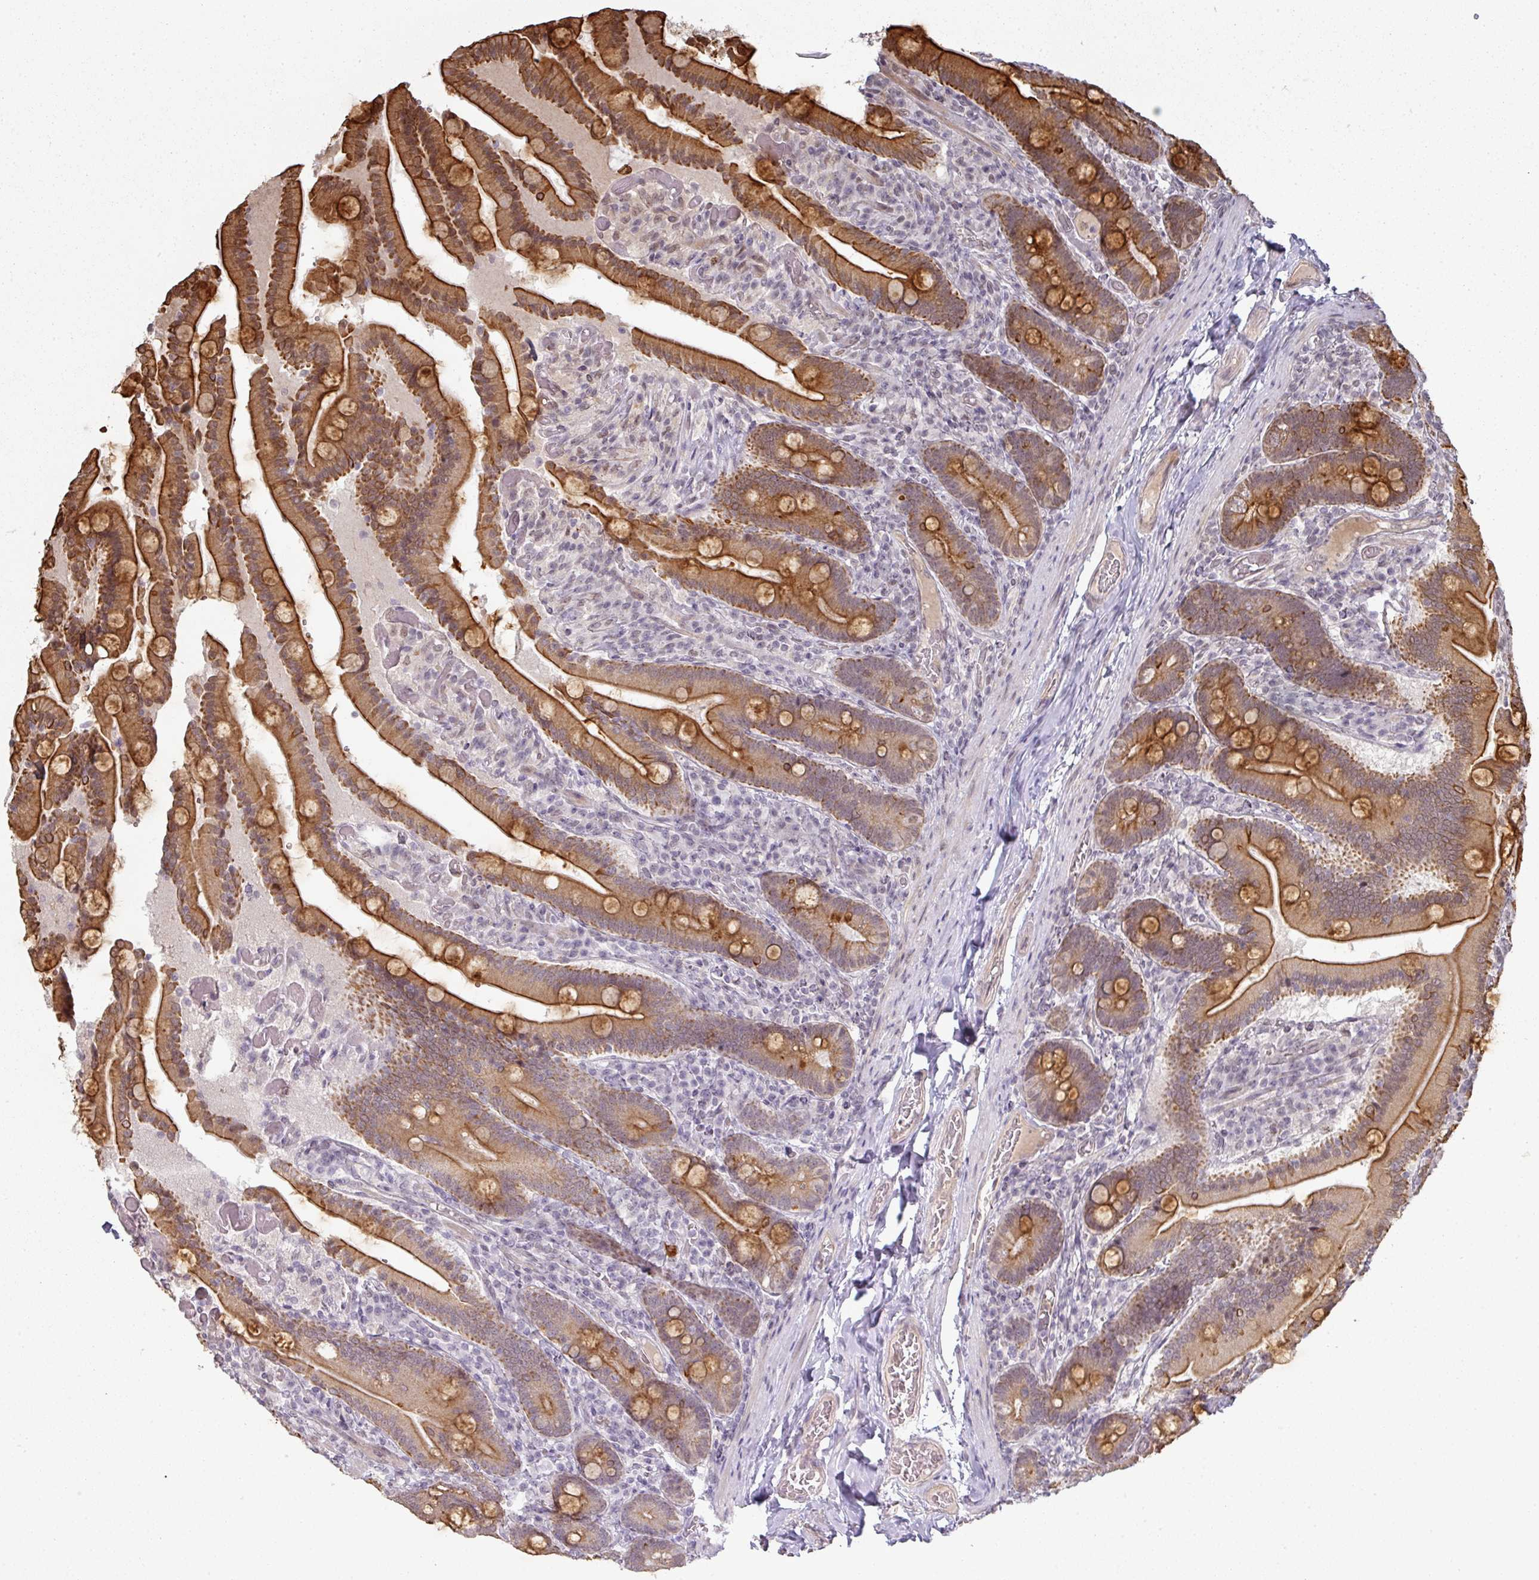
{"staining": {"intensity": "strong", "quantity": "25%-75%", "location": "cytoplasmic/membranous"}, "tissue": "duodenum", "cell_type": "Glandular cells", "image_type": "normal", "snomed": [{"axis": "morphology", "description": "Normal tissue, NOS"}, {"axis": "topography", "description": "Duodenum"}], "caption": "Human duodenum stained for a protein (brown) reveals strong cytoplasmic/membranous positive staining in approximately 25%-75% of glandular cells.", "gene": "GTF2H3", "patient": {"sex": "female", "age": 62}}